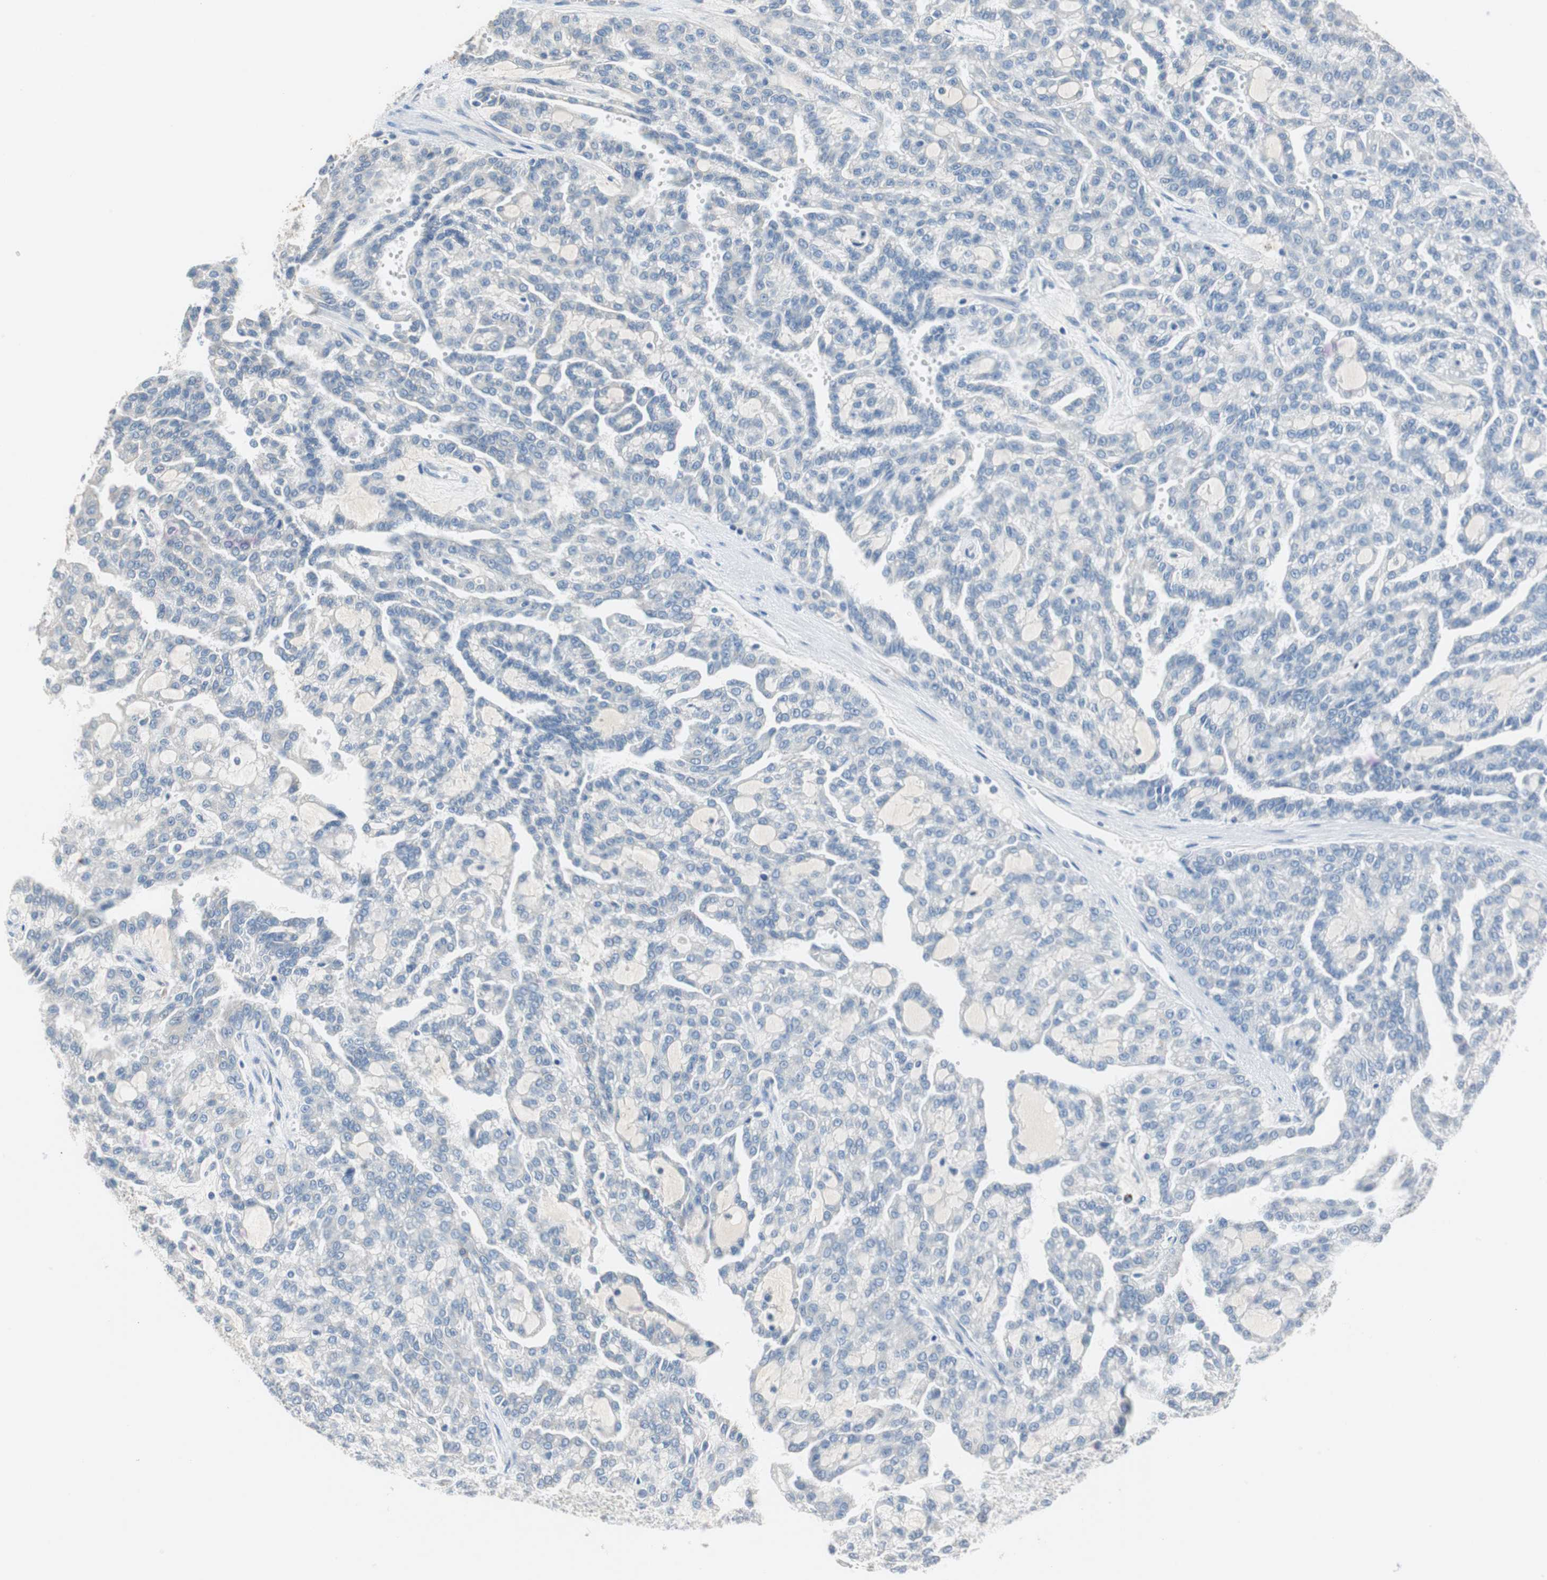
{"staining": {"intensity": "negative", "quantity": "none", "location": "none"}, "tissue": "renal cancer", "cell_type": "Tumor cells", "image_type": "cancer", "snomed": [{"axis": "morphology", "description": "Adenocarcinoma, NOS"}, {"axis": "topography", "description": "Kidney"}], "caption": "An IHC histopathology image of renal cancer (adenocarcinoma) is shown. There is no staining in tumor cells of renal cancer (adenocarcinoma).", "gene": "FADS2", "patient": {"sex": "male", "age": 63}}